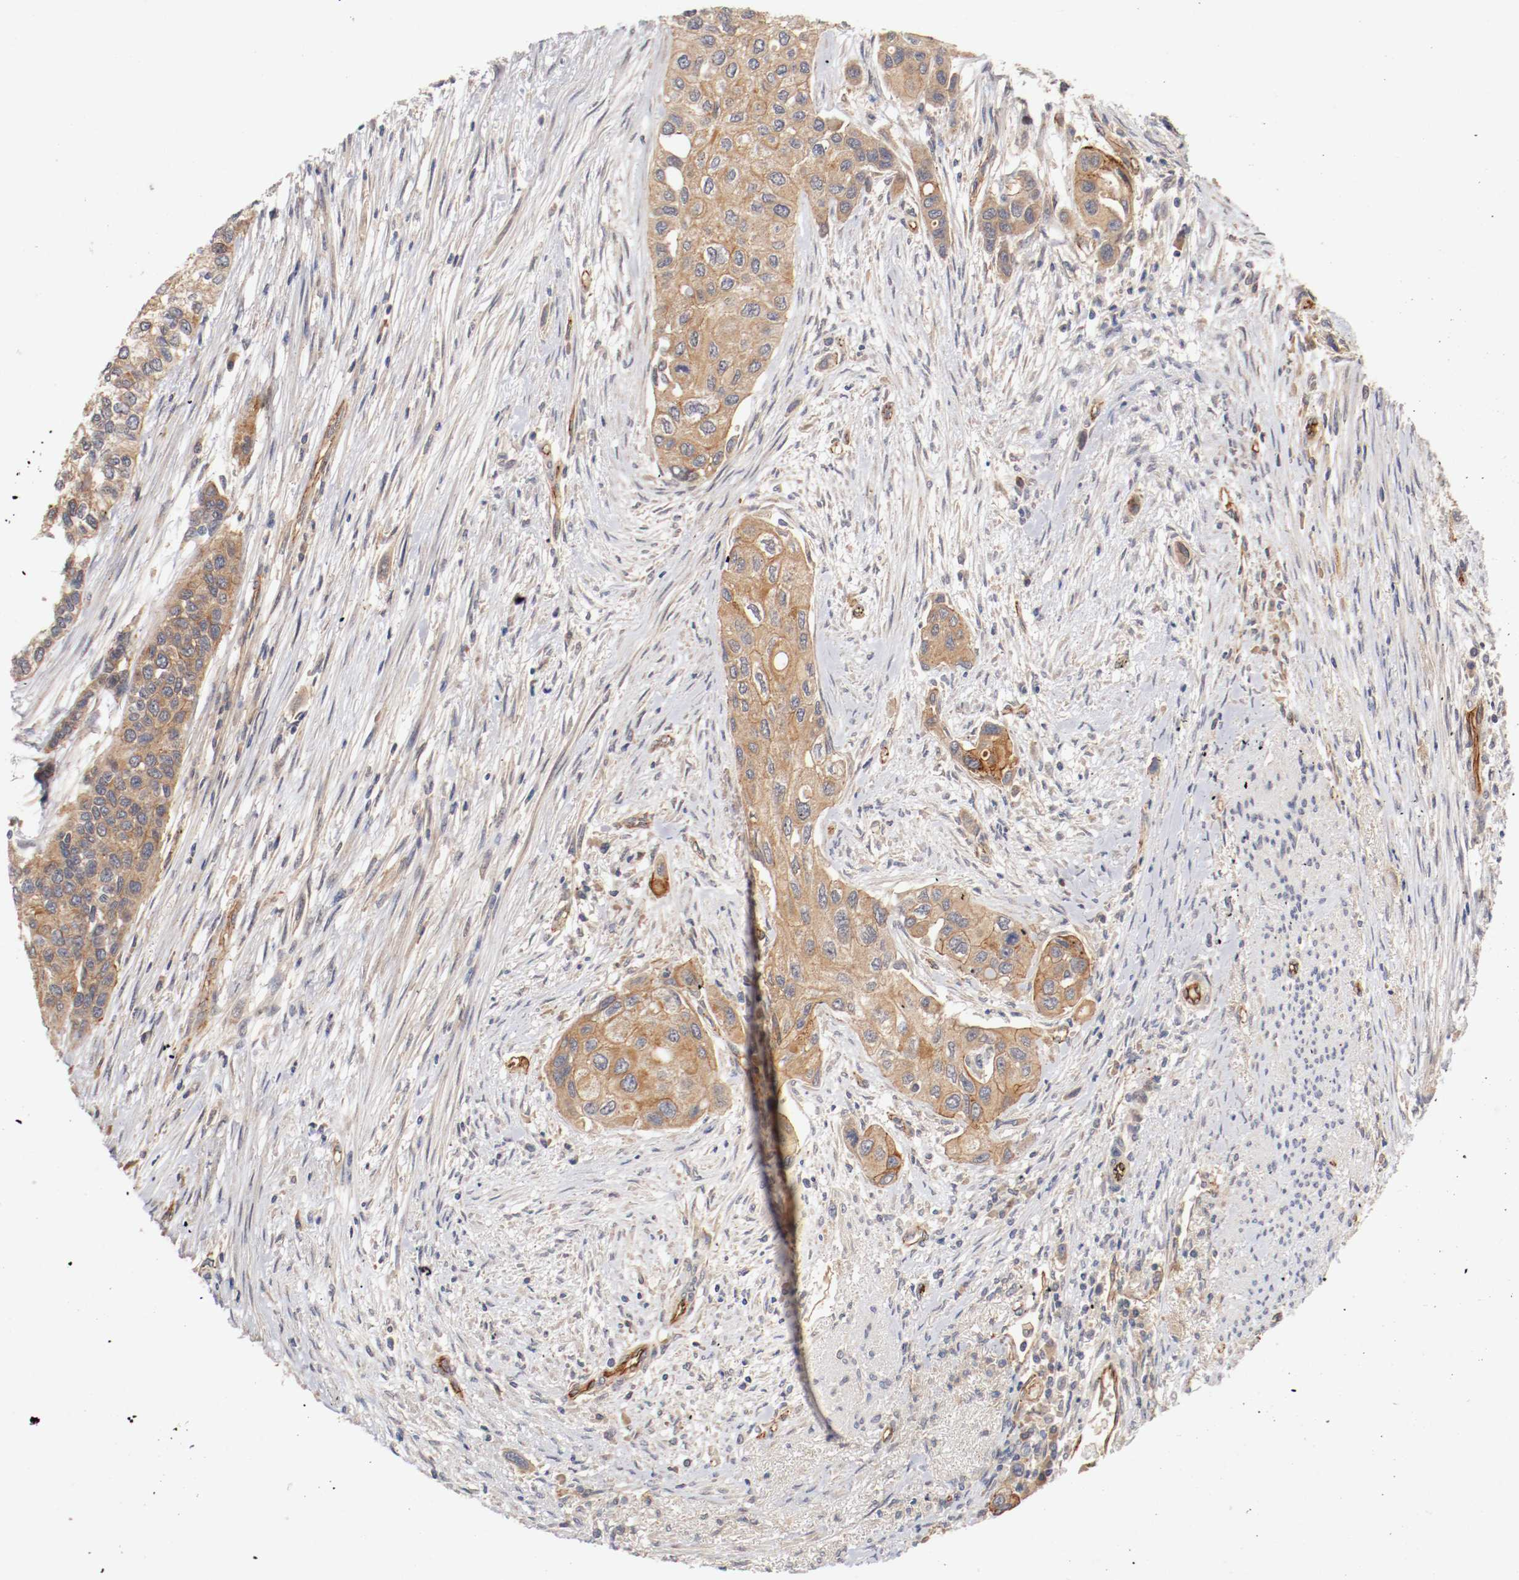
{"staining": {"intensity": "moderate", "quantity": ">75%", "location": "cytoplasmic/membranous"}, "tissue": "urothelial cancer", "cell_type": "Tumor cells", "image_type": "cancer", "snomed": [{"axis": "morphology", "description": "Urothelial carcinoma, High grade"}, {"axis": "topography", "description": "Urinary bladder"}], "caption": "Human urothelial cancer stained with a protein marker reveals moderate staining in tumor cells.", "gene": "TYK2", "patient": {"sex": "female", "age": 56}}